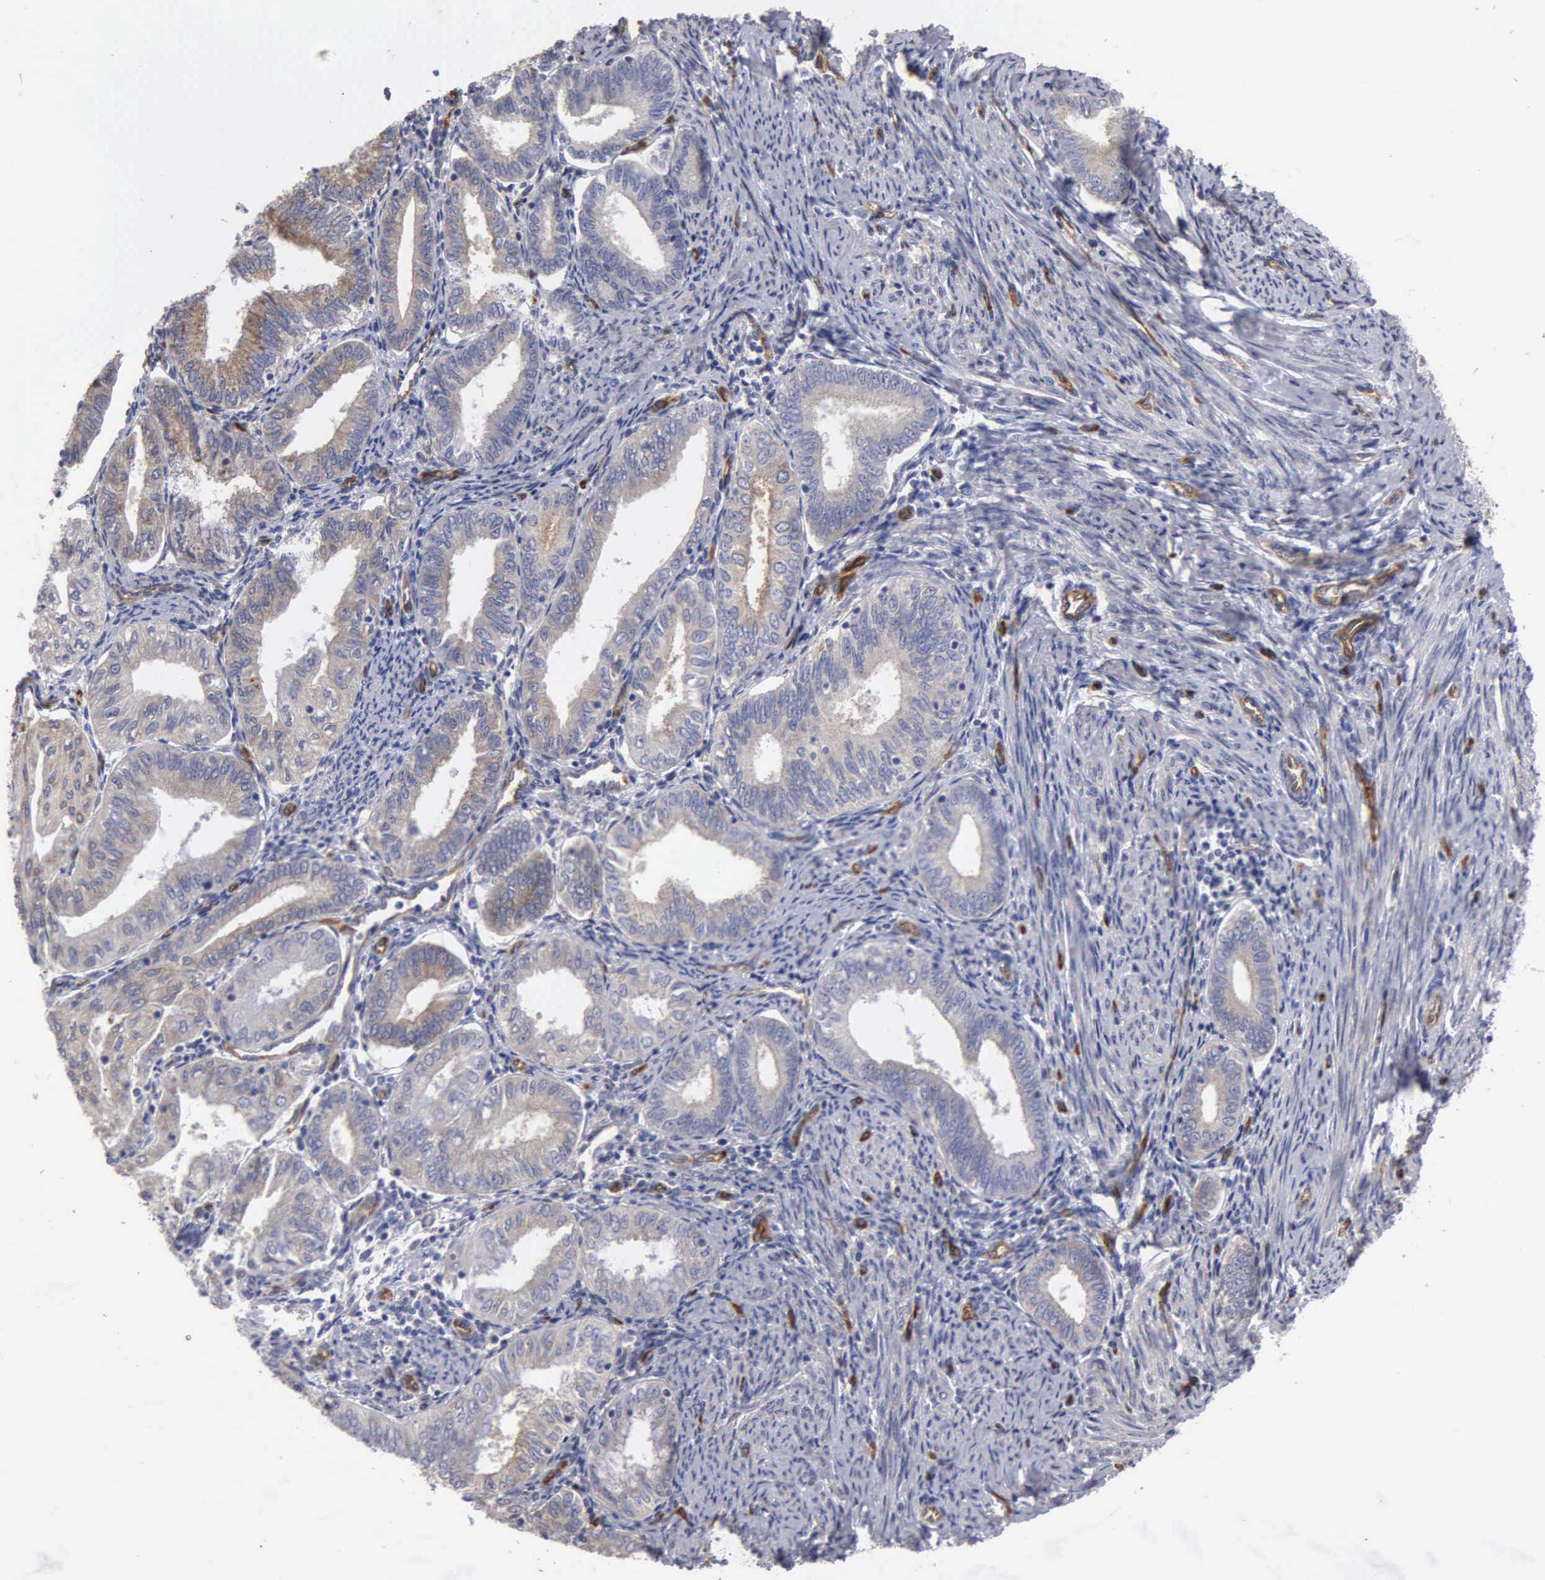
{"staining": {"intensity": "moderate", "quantity": "25%-75%", "location": "cytoplasmic/membranous"}, "tissue": "endometrial cancer", "cell_type": "Tumor cells", "image_type": "cancer", "snomed": [{"axis": "morphology", "description": "Adenocarcinoma, NOS"}, {"axis": "topography", "description": "Endometrium"}], "caption": "This micrograph exhibits immunohistochemistry staining of human endometrial cancer, with medium moderate cytoplasmic/membranous expression in approximately 25%-75% of tumor cells.", "gene": "RDX", "patient": {"sex": "female", "age": 55}}